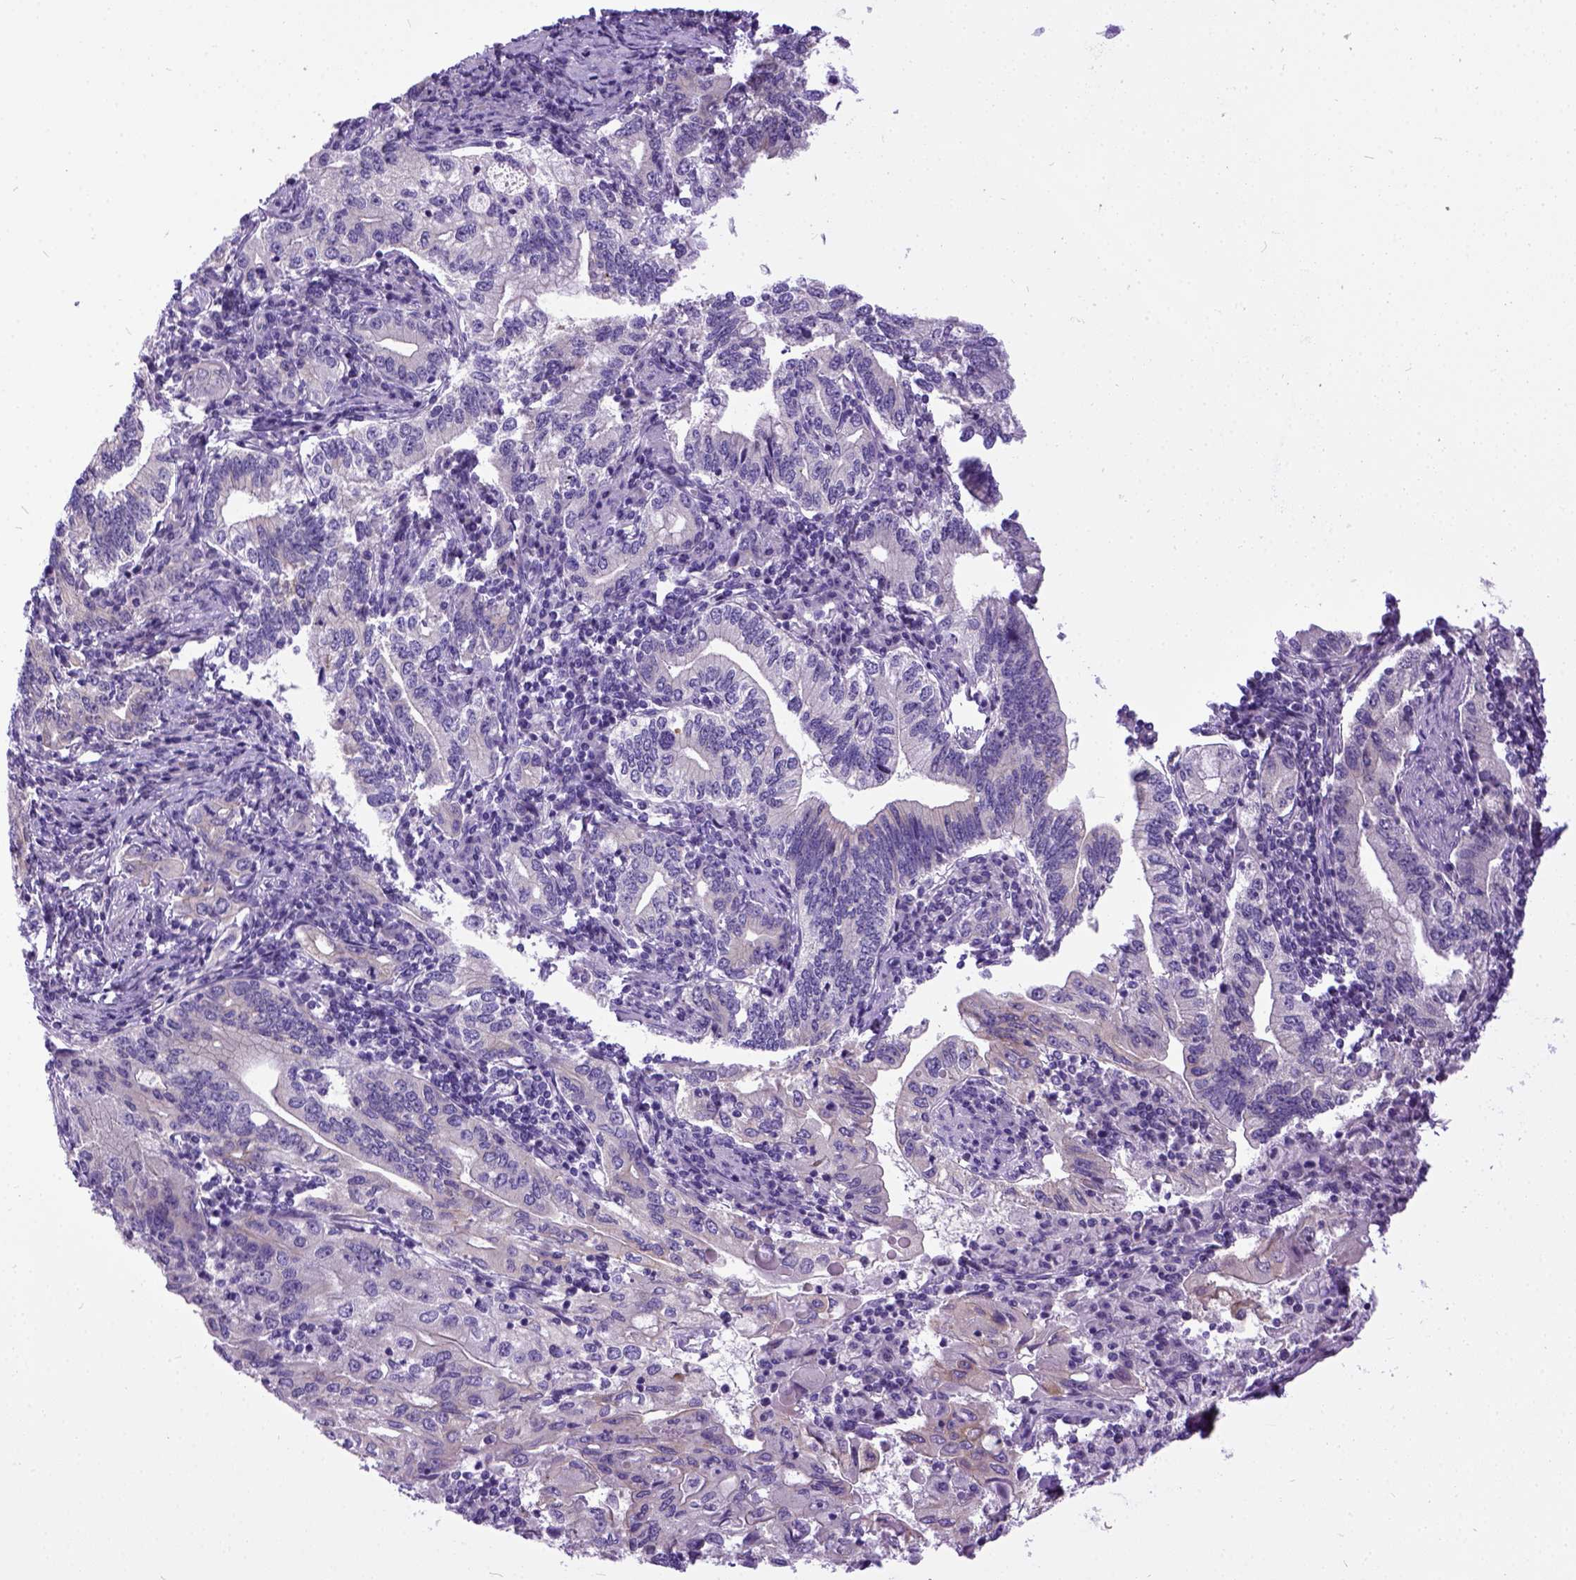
{"staining": {"intensity": "weak", "quantity": "<25%", "location": "cytoplasmic/membranous"}, "tissue": "stomach cancer", "cell_type": "Tumor cells", "image_type": "cancer", "snomed": [{"axis": "morphology", "description": "Adenocarcinoma, NOS"}, {"axis": "topography", "description": "Stomach, lower"}], "caption": "The histopathology image displays no significant staining in tumor cells of adenocarcinoma (stomach).", "gene": "NEK5", "patient": {"sex": "female", "age": 72}}